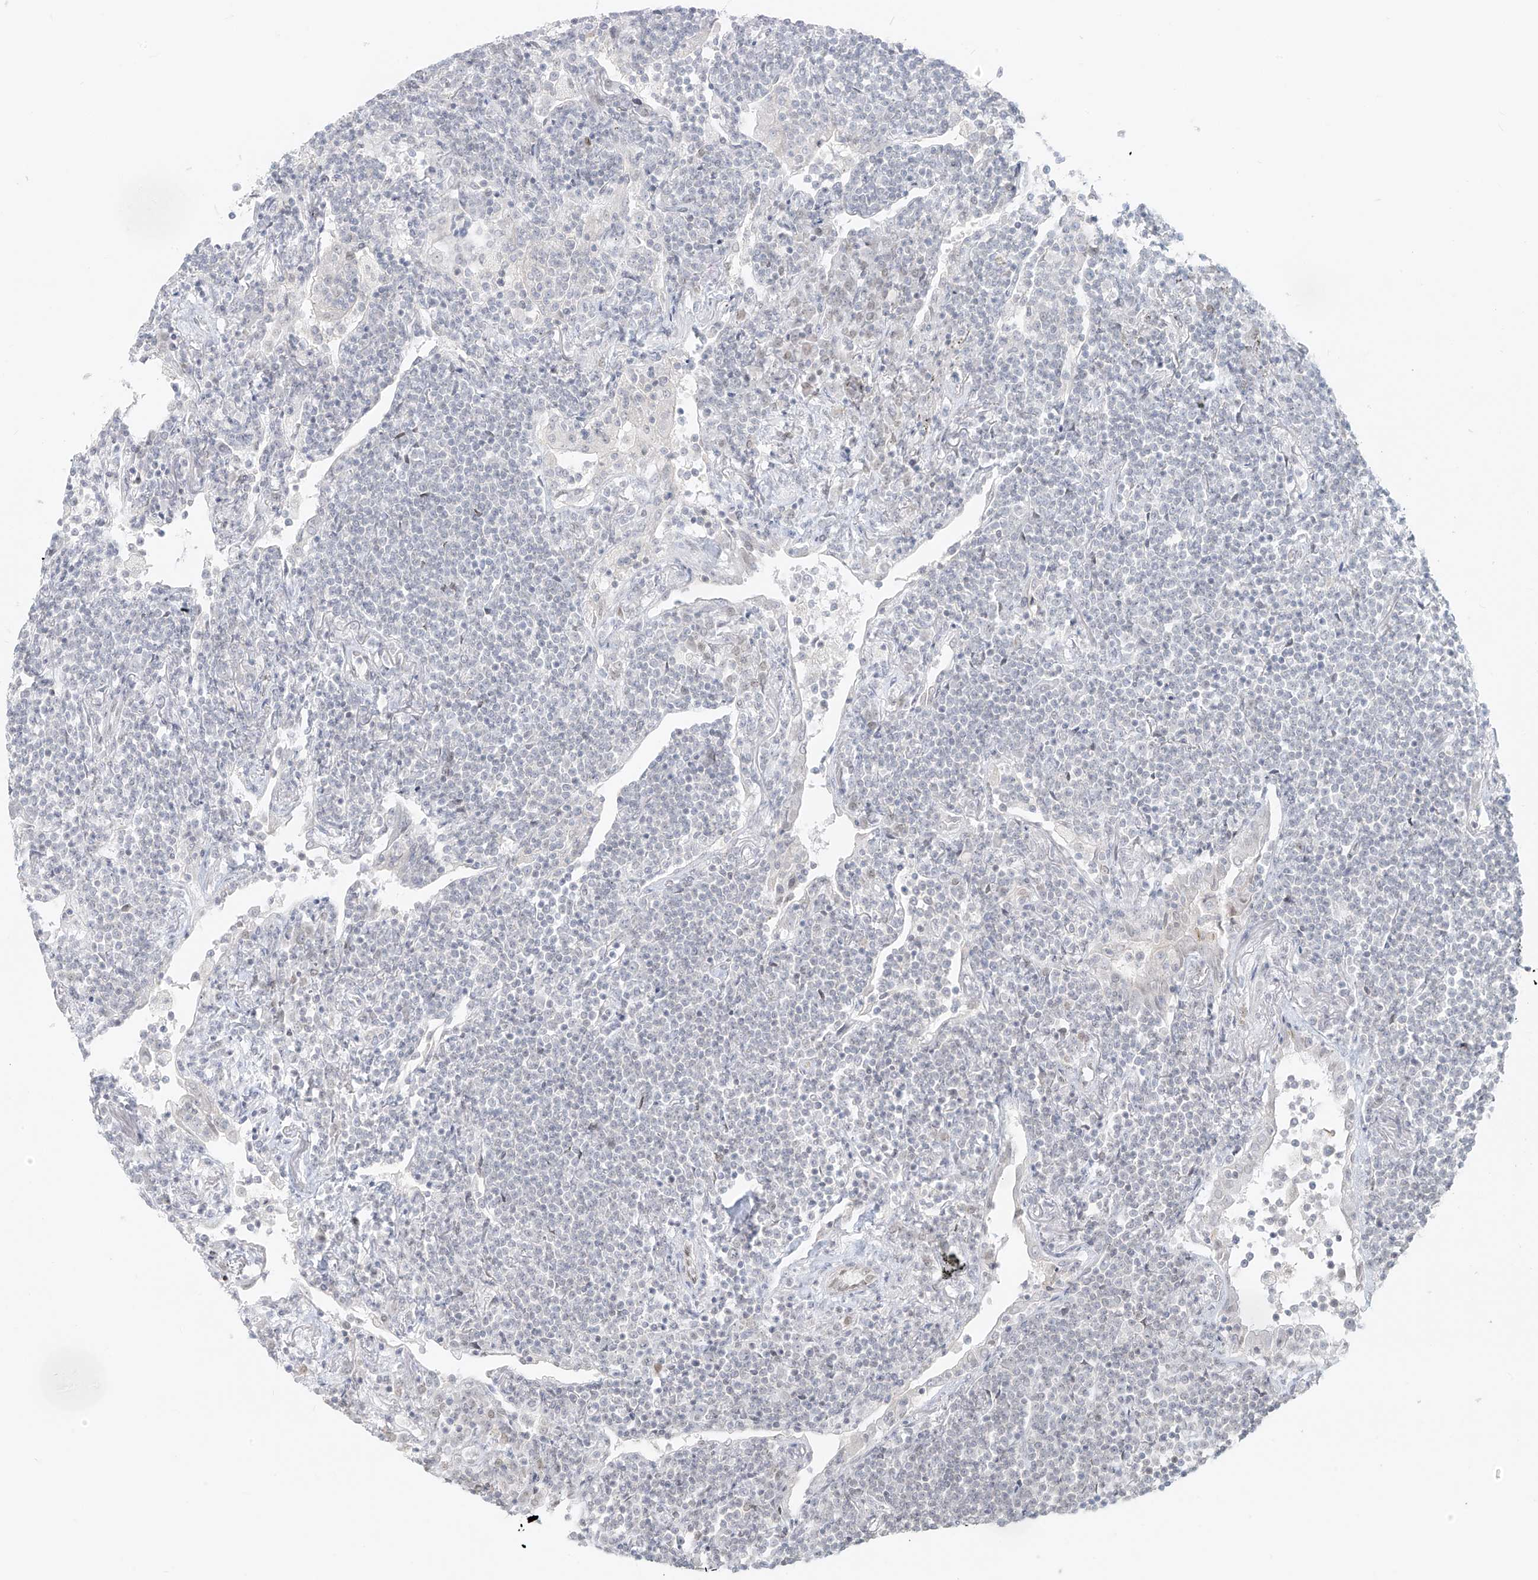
{"staining": {"intensity": "negative", "quantity": "none", "location": "none"}, "tissue": "lymphoma", "cell_type": "Tumor cells", "image_type": "cancer", "snomed": [{"axis": "morphology", "description": "Malignant lymphoma, non-Hodgkin's type, Low grade"}, {"axis": "topography", "description": "Lung"}], "caption": "Immunohistochemistry of malignant lymphoma, non-Hodgkin's type (low-grade) reveals no expression in tumor cells.", "gene": "OSBPL7", "patient": {"sex": "female", "age": 71}}